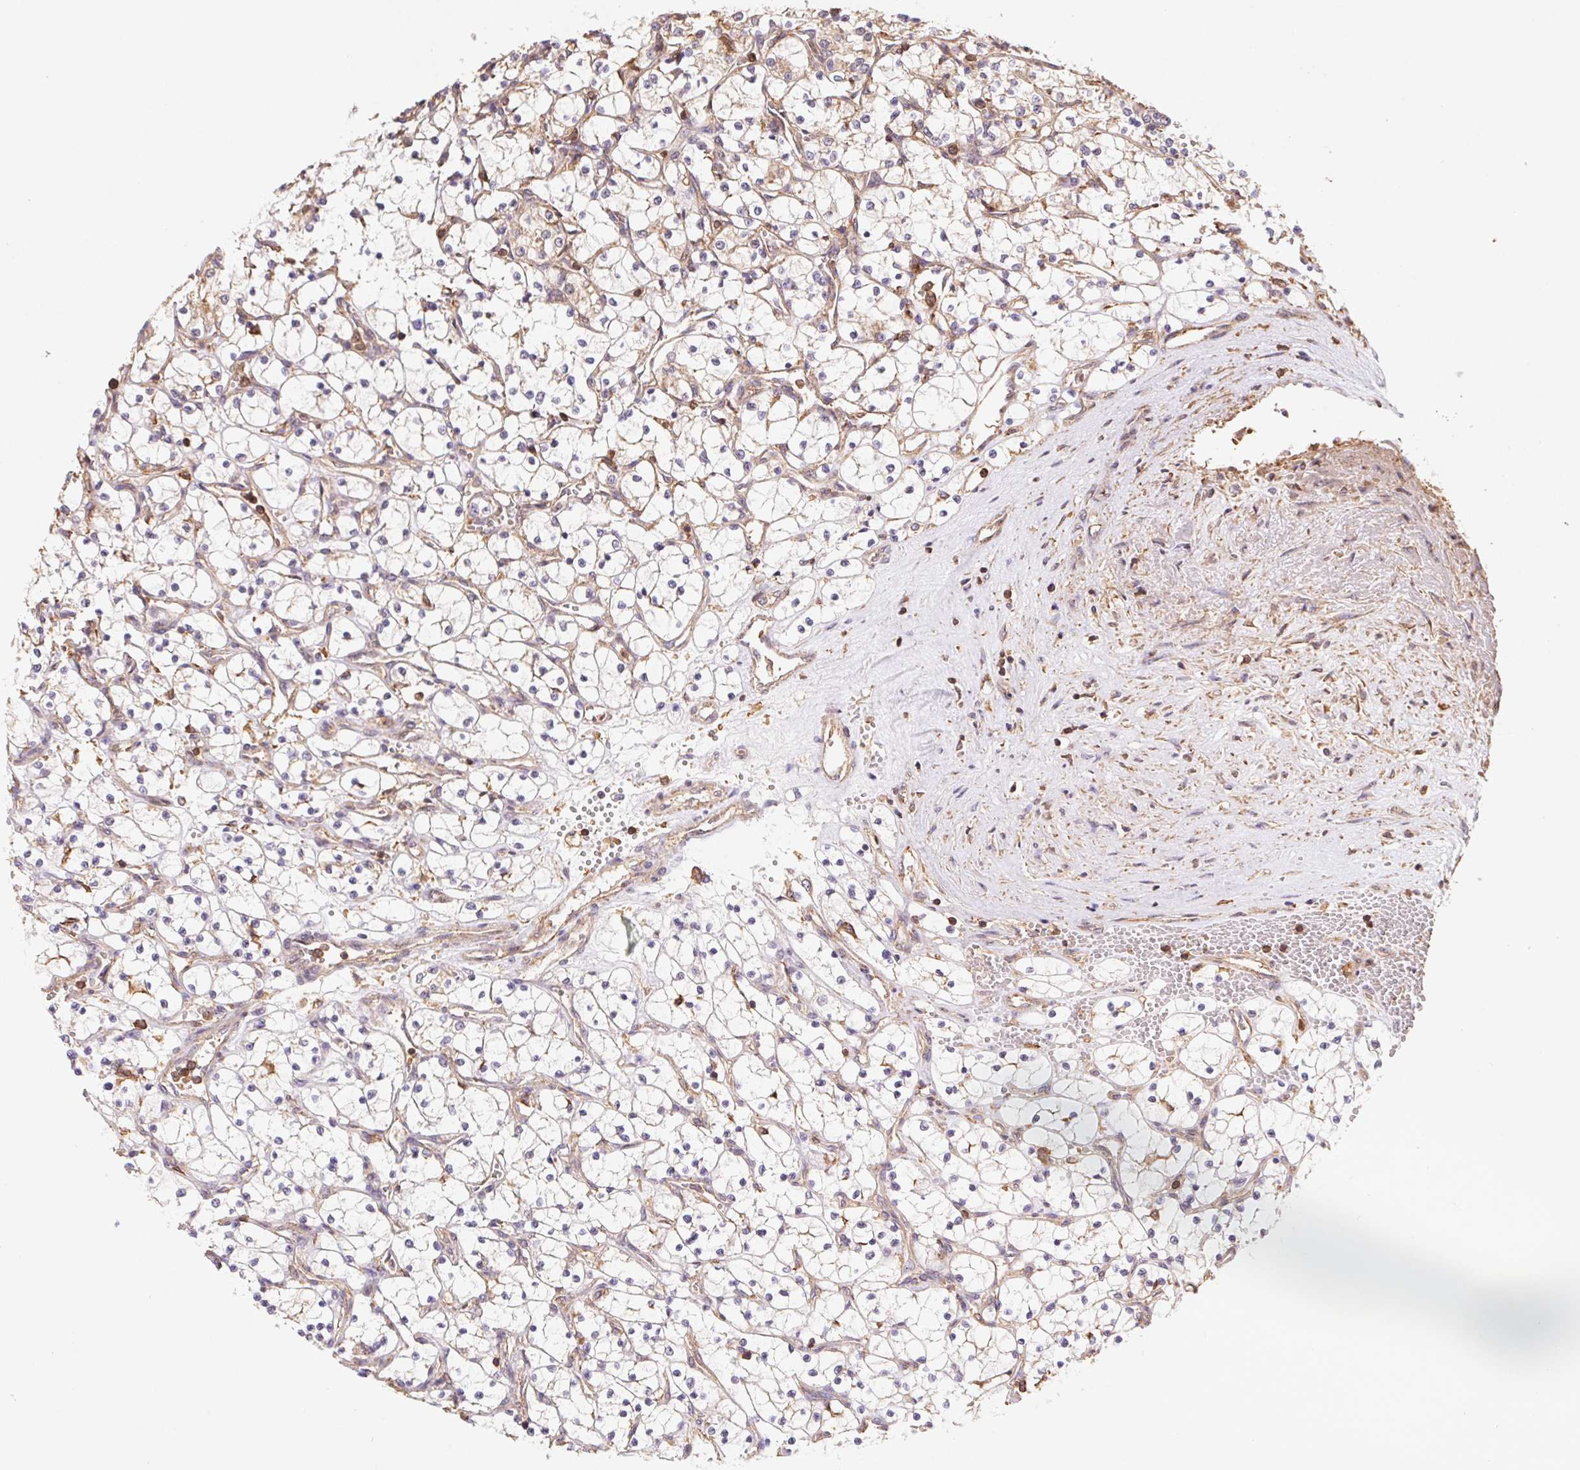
{"staining": {"intensity": "weak", "quantity": "<25%", "location": "cytoplasmic/membranous"}, "tissue": "renal cancer", "cell_type": "Tumor cells", "image_type": "cancer", "snomed": [{"axis": "morphology", "description": "Adenocarcinoma, NOS"}, {"axis": "topography", "description": "Kidney"}], "caption": "DAB (3,3'-diaminobenzidine) immunohistochemical staining of renal cancer (adenocarcinoma) reveals no significant staining in tumor cells.", "gene": "ATG10", "patient": {"sex": "female", "age": 69}}